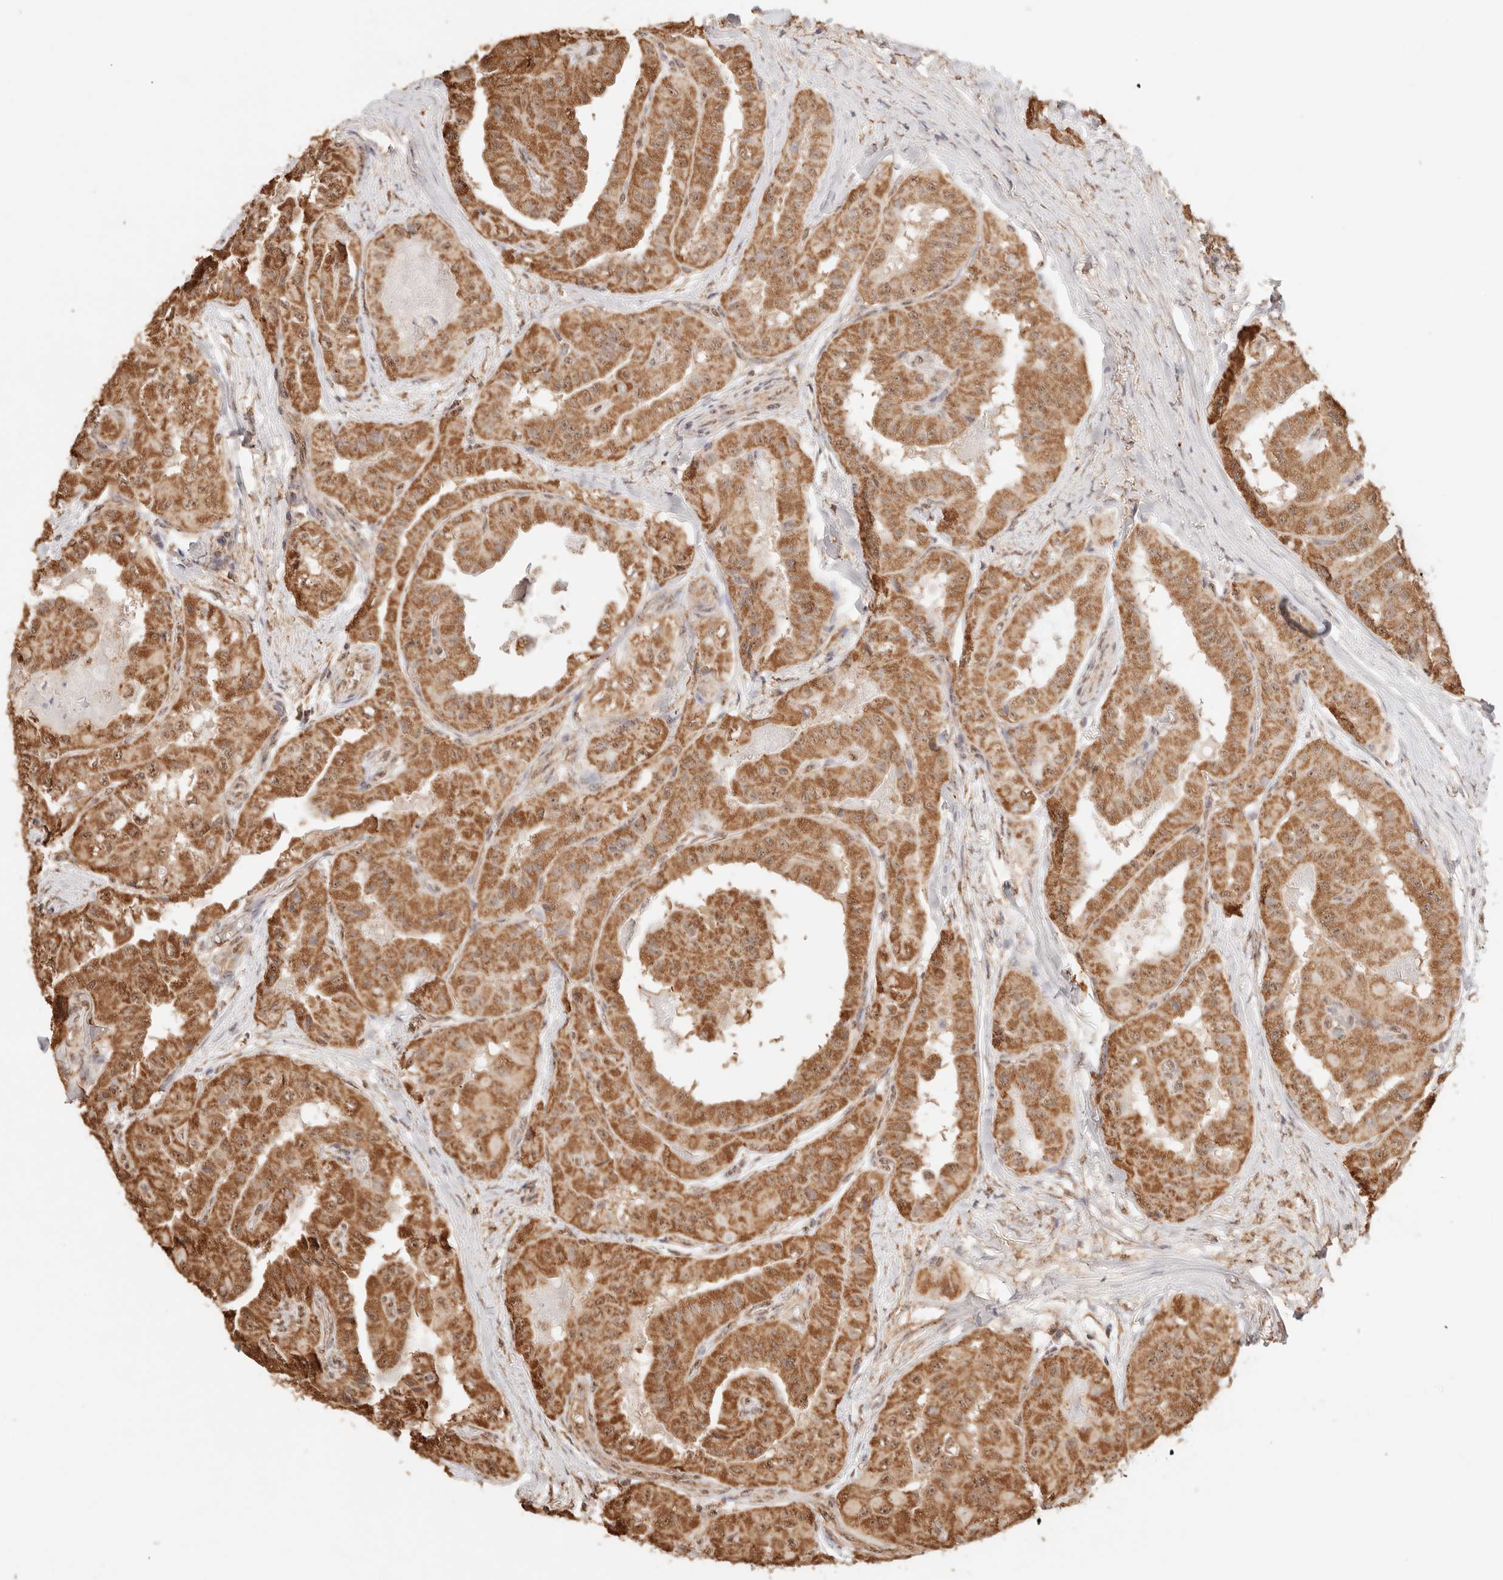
{"staining": {"intensity": "moderate", "quantity": ">75%", "location": "cytoplasmic/membranous,nuclear"}, "tissue": "thyroid cancer", "cell_type": "Tumor cells", "image_type": "cancer", "snomed": [{"axis": "morphology", "description": "Papillary adenocarcinoma, NOS"}, {"axis": "topography", "description": "Thyroid gland"}], "caption": "Thyroid papillary adenocarcinoma tissue demonstrates moderate cytoplasmic/membranous and nuclear staining in about >75% of tumor cells, visualized by immunohistochemistry.", "gene": "IL1R2", "patient": {"sex": "female", "age": 59}}